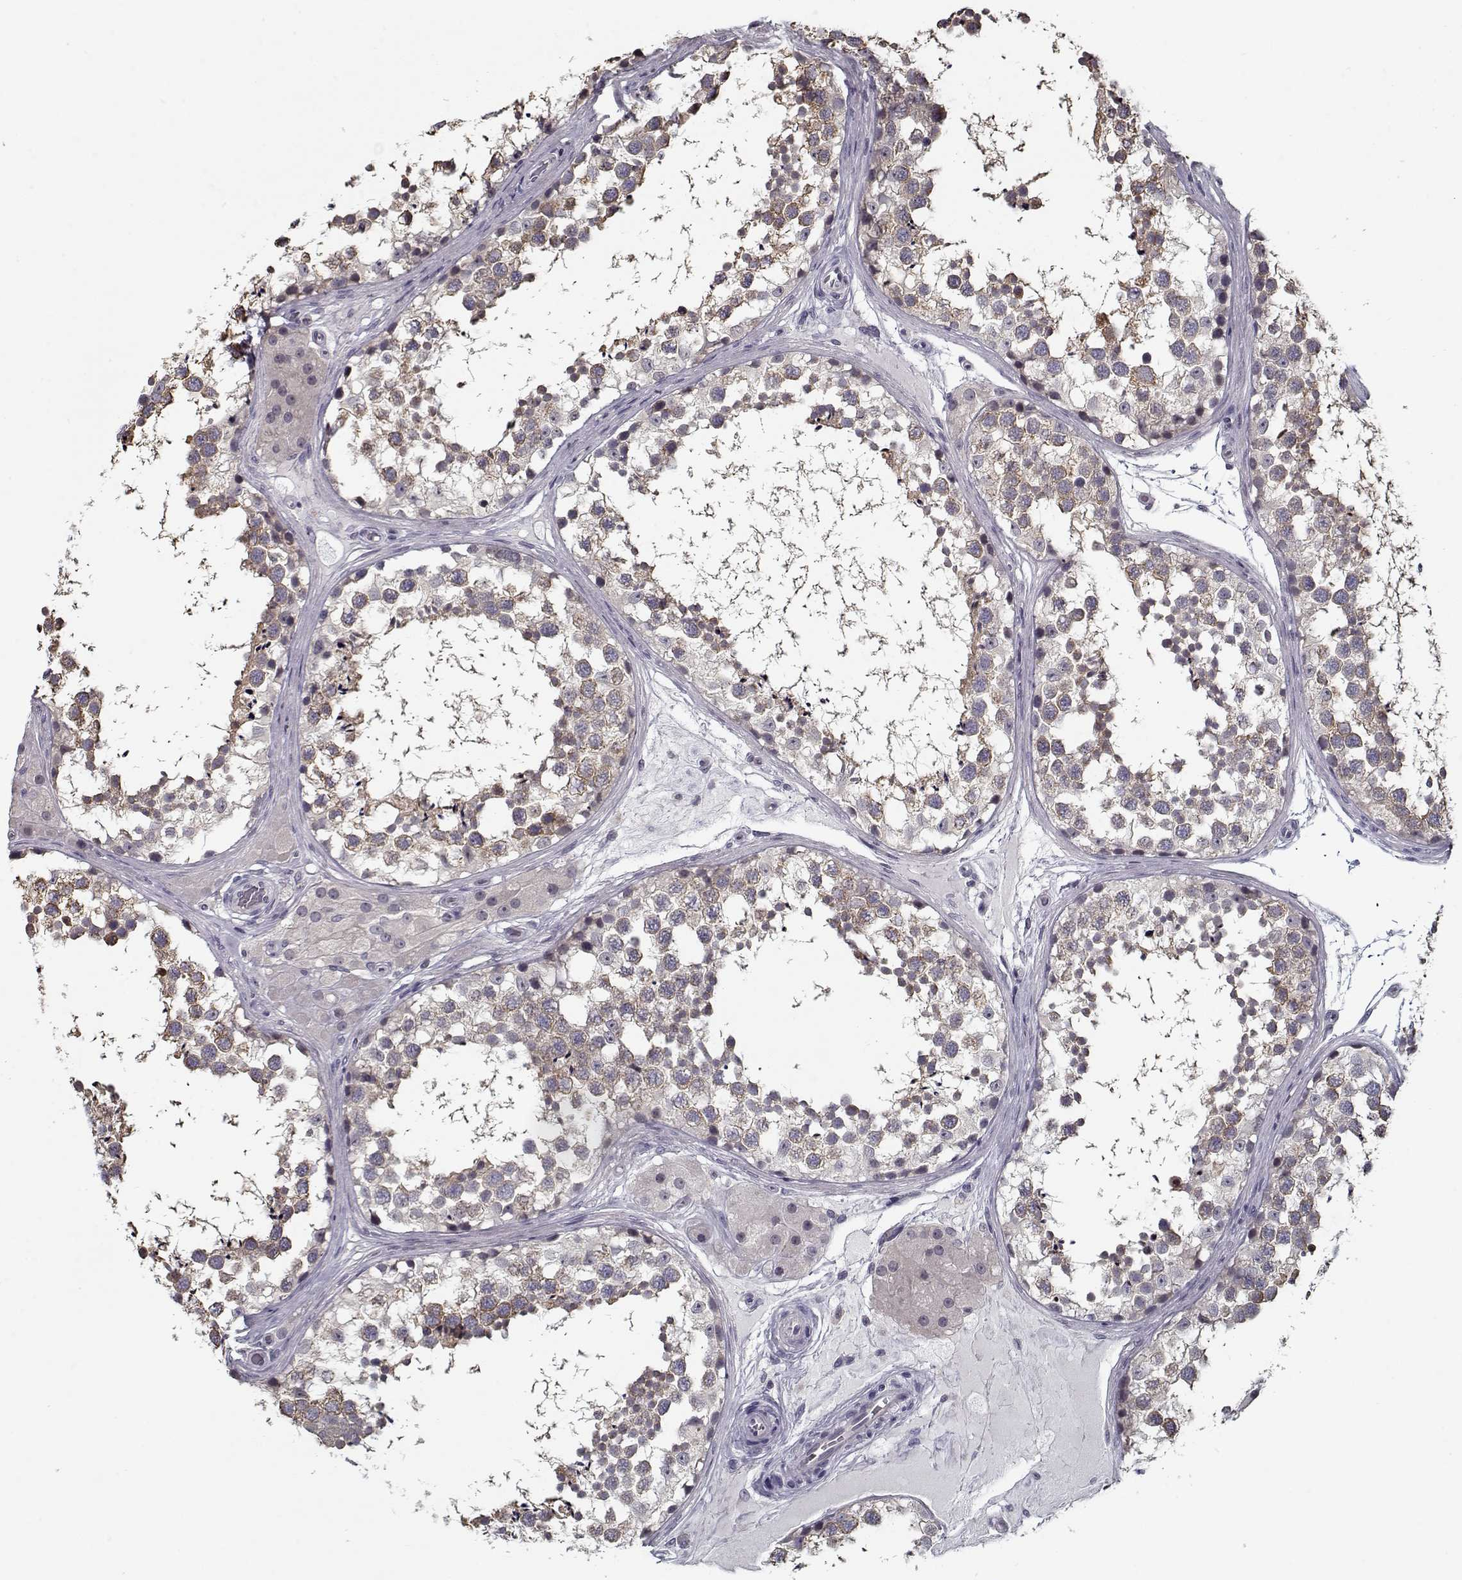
{"staining": {"intensity": "weak", "quantity": ">75%", "location": "cytoplasmic/membranous"}, "tissue": "testis", "cell_type": "Cells in seminiferous ducts", "image_type": "normal", "snomed": [{"axis": "morphology", "description": "Normal tissue, NOS"}, {"axis": "morphology", "description": "Seminoma, NOS"}, {"axis": "topography", "description": "Testis"}], "caption": "Immunohistochemical staining of normal testis reveals >75% levels of weak cytoplasmic/membranous protein staining in about >75% of cells in seminiferous ducts. The staining is performed using DAB (3,3'-diaminobenzidine) brown chromogen to label protein expression. The nuclei are counter-stained blue using hematoxylin.", "gene": "TESPA1", "patient": {"sex": "male", "age": 65}}